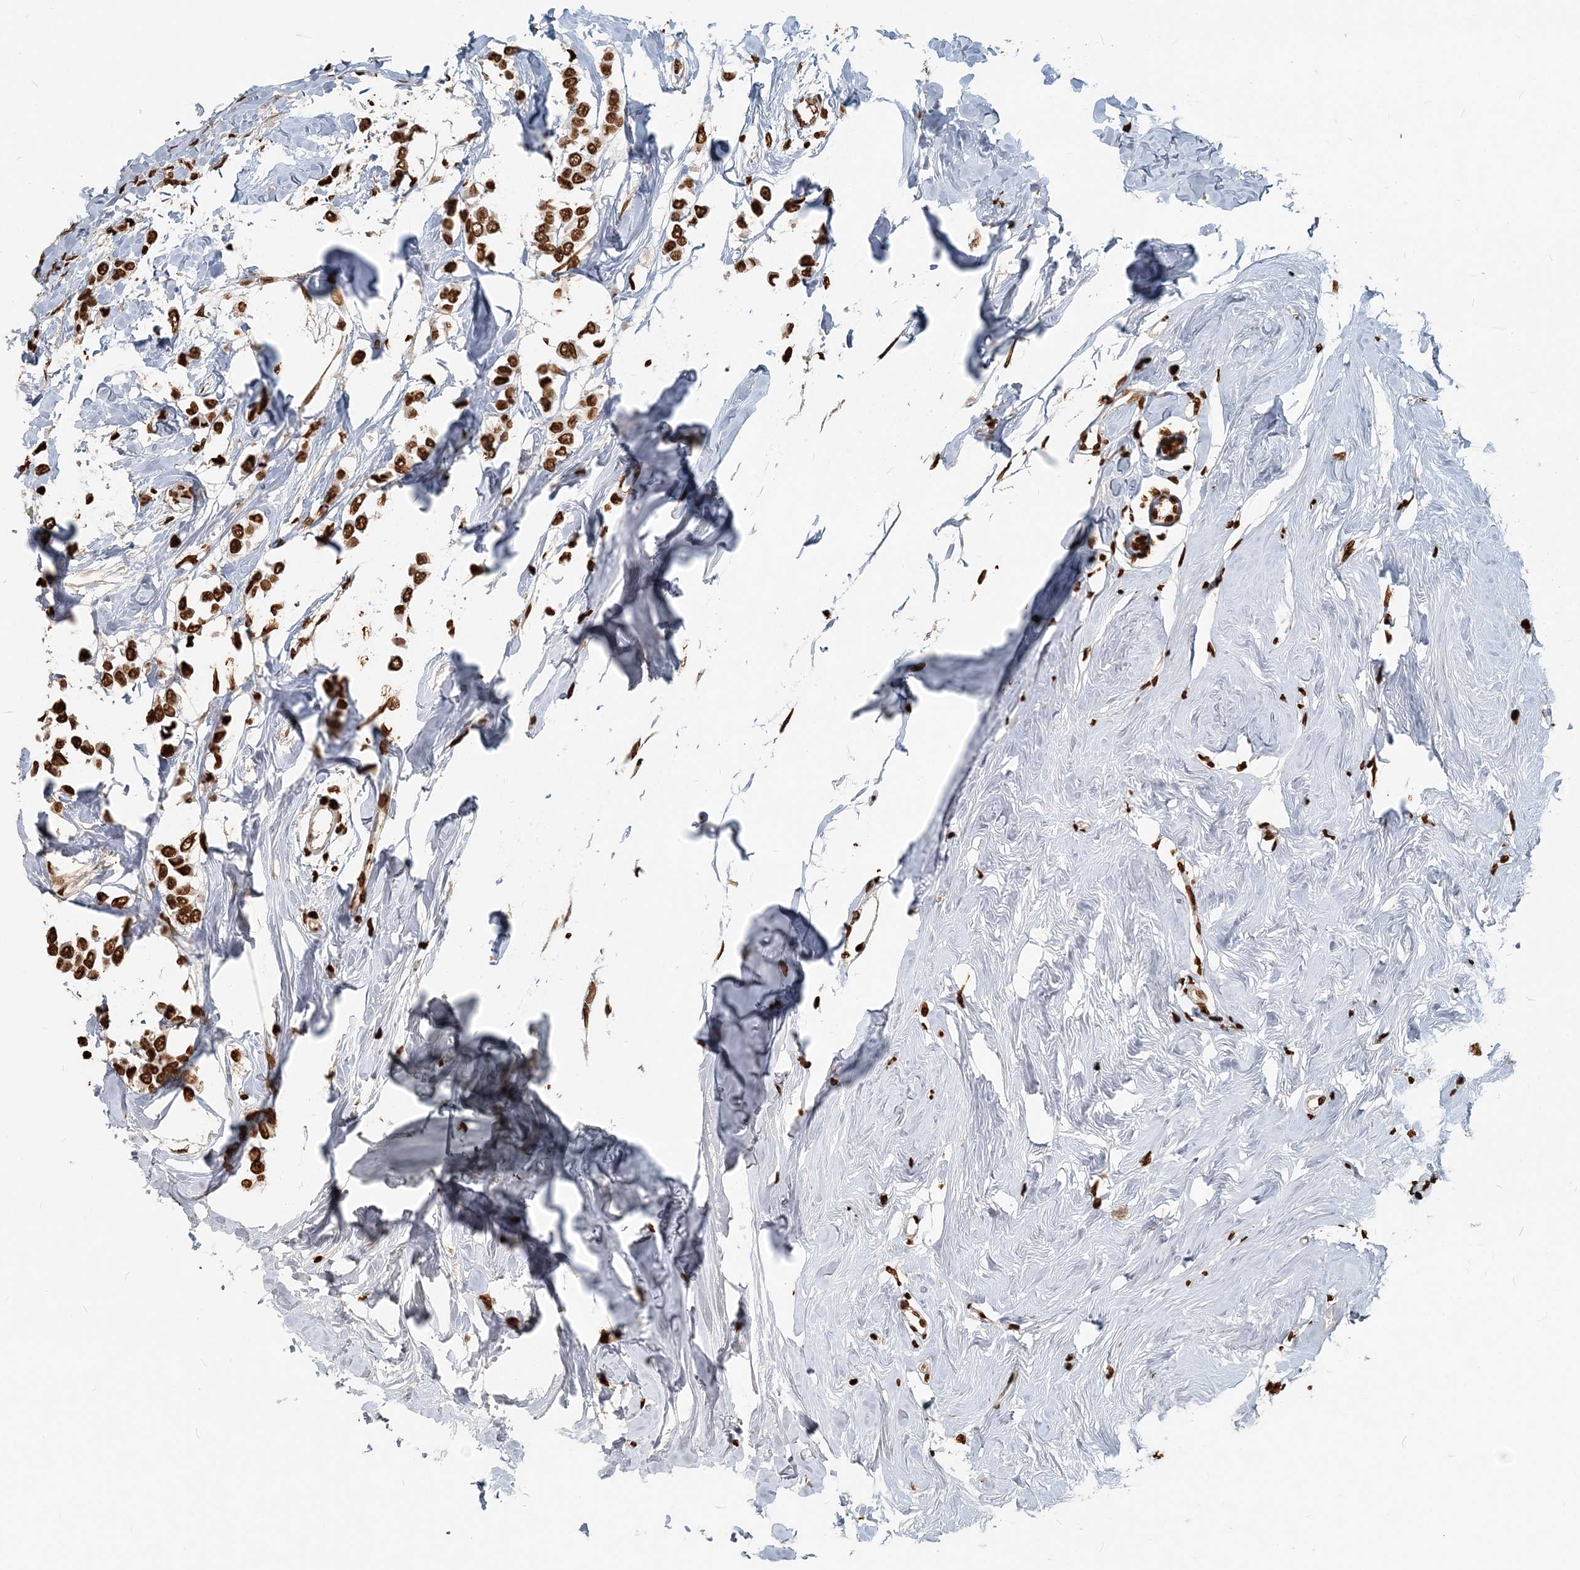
{"staining": {"intensity": "strong", "quantity": ">75%", "location": "nuclear"}, "tissue": "breast cancer", "cell_type": "Tumor cells", "image_type": "cancer", "snomed": [{"axis": "morphology", "description": "Lobular carcinoma"}, {"axis": "topography", "description": "Breast"}], "caption": "Breast lobular carcinoma stained with a protein marker exhibits strong staining in tumor cells.", "gene": "H3-3B", "patient": {"sex": "female", "age": 51}}